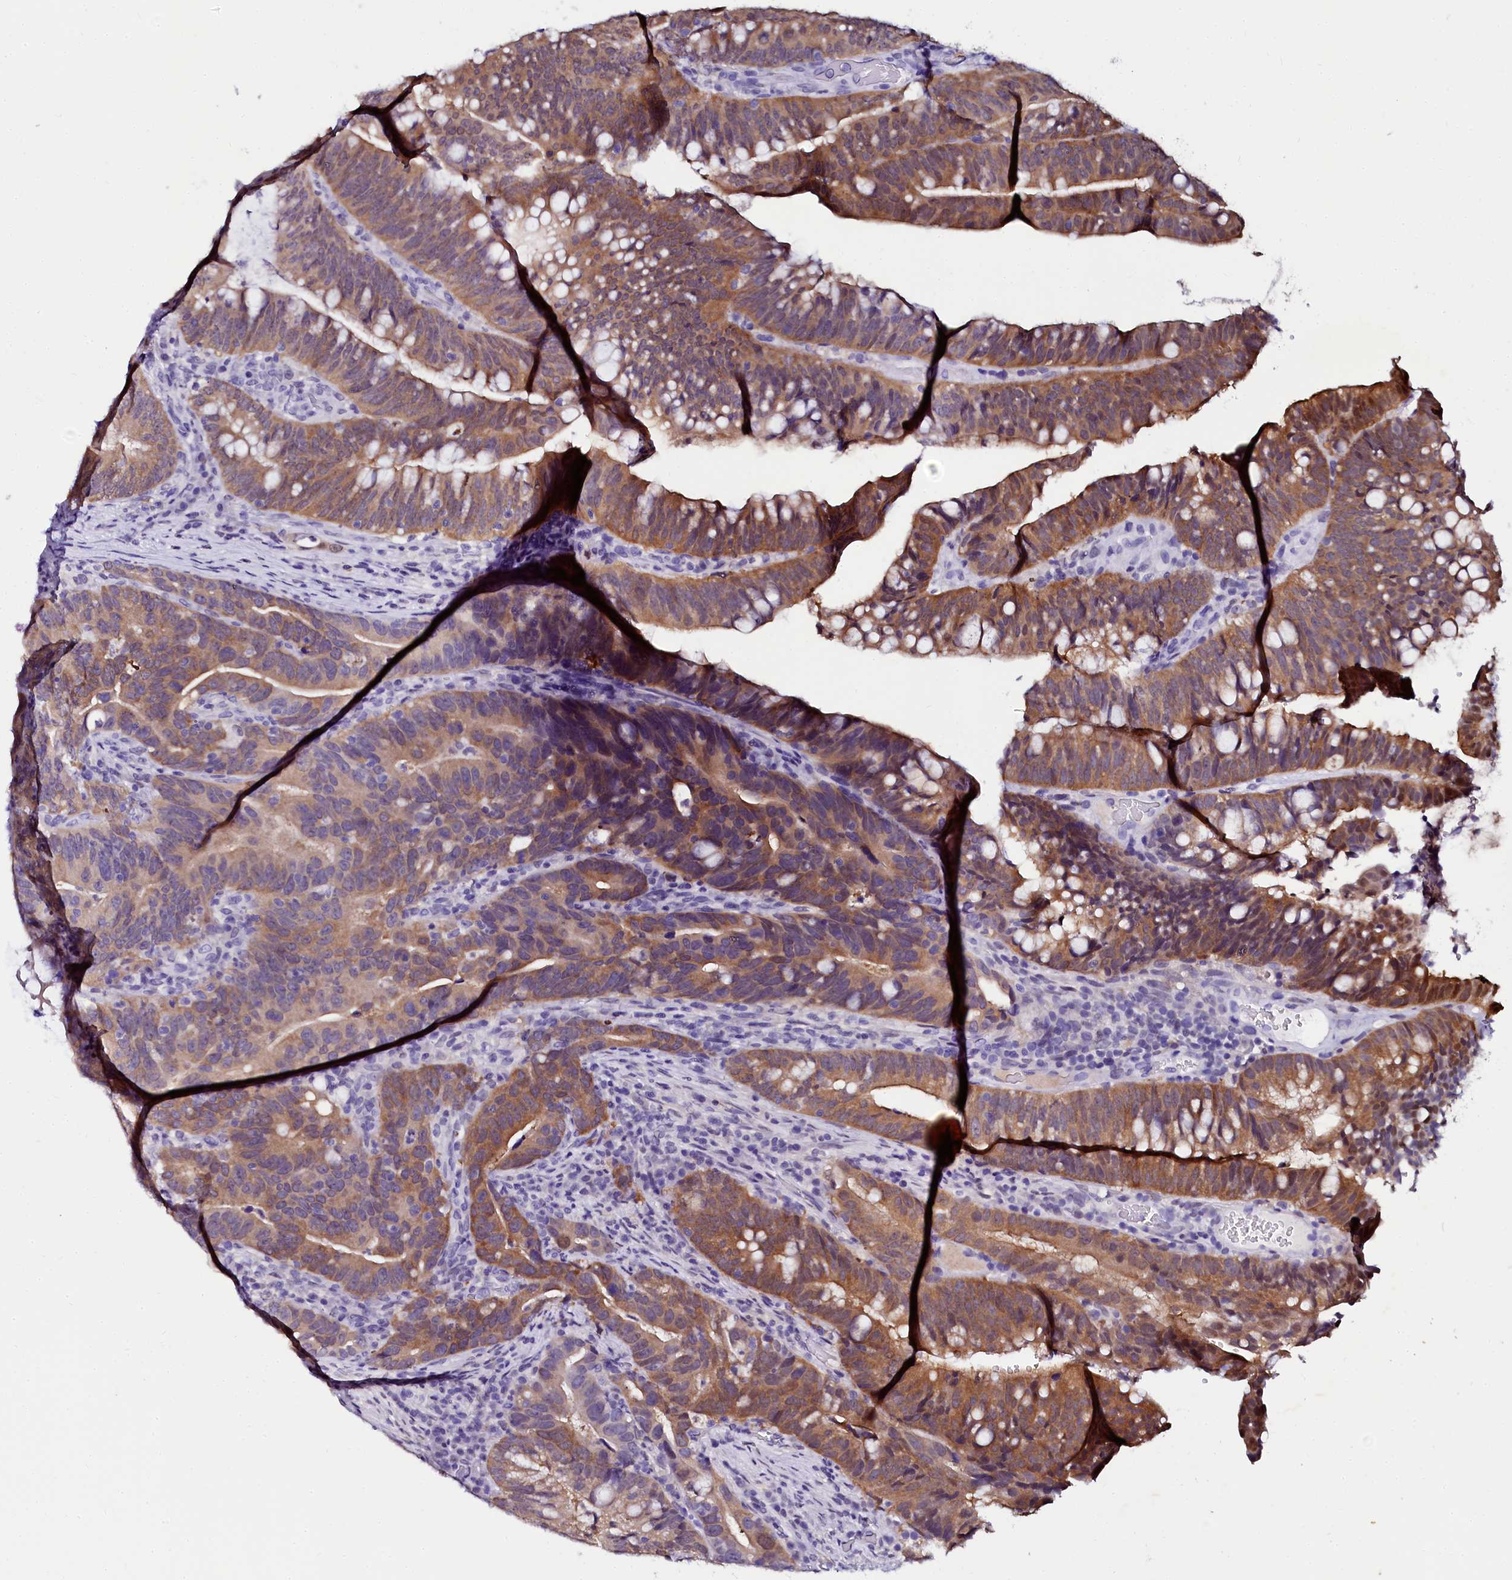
{"staining": {"intensity": "moderate", "quantity": ">75%", "location": "cytoplasmic/membranous"}, "tissue": "colorectal cancer", "cell_type": "Tumor cells", "image_type": "cancer", "snomed": [{"axis": "morphology", "description": "Adenocarcinoma, NOS"}, {"axis": "topography", "description": "Colon"}], "caption": "A histopathology image showing moderate cytoplasmic/membranous expression in about >75% of tumor cells in colorectal cancer (adenocarcinoma), as visualized by brown immunohistochemical staining.", "gene": "SORD", "patient": {"sex": "female", "age": 66}}